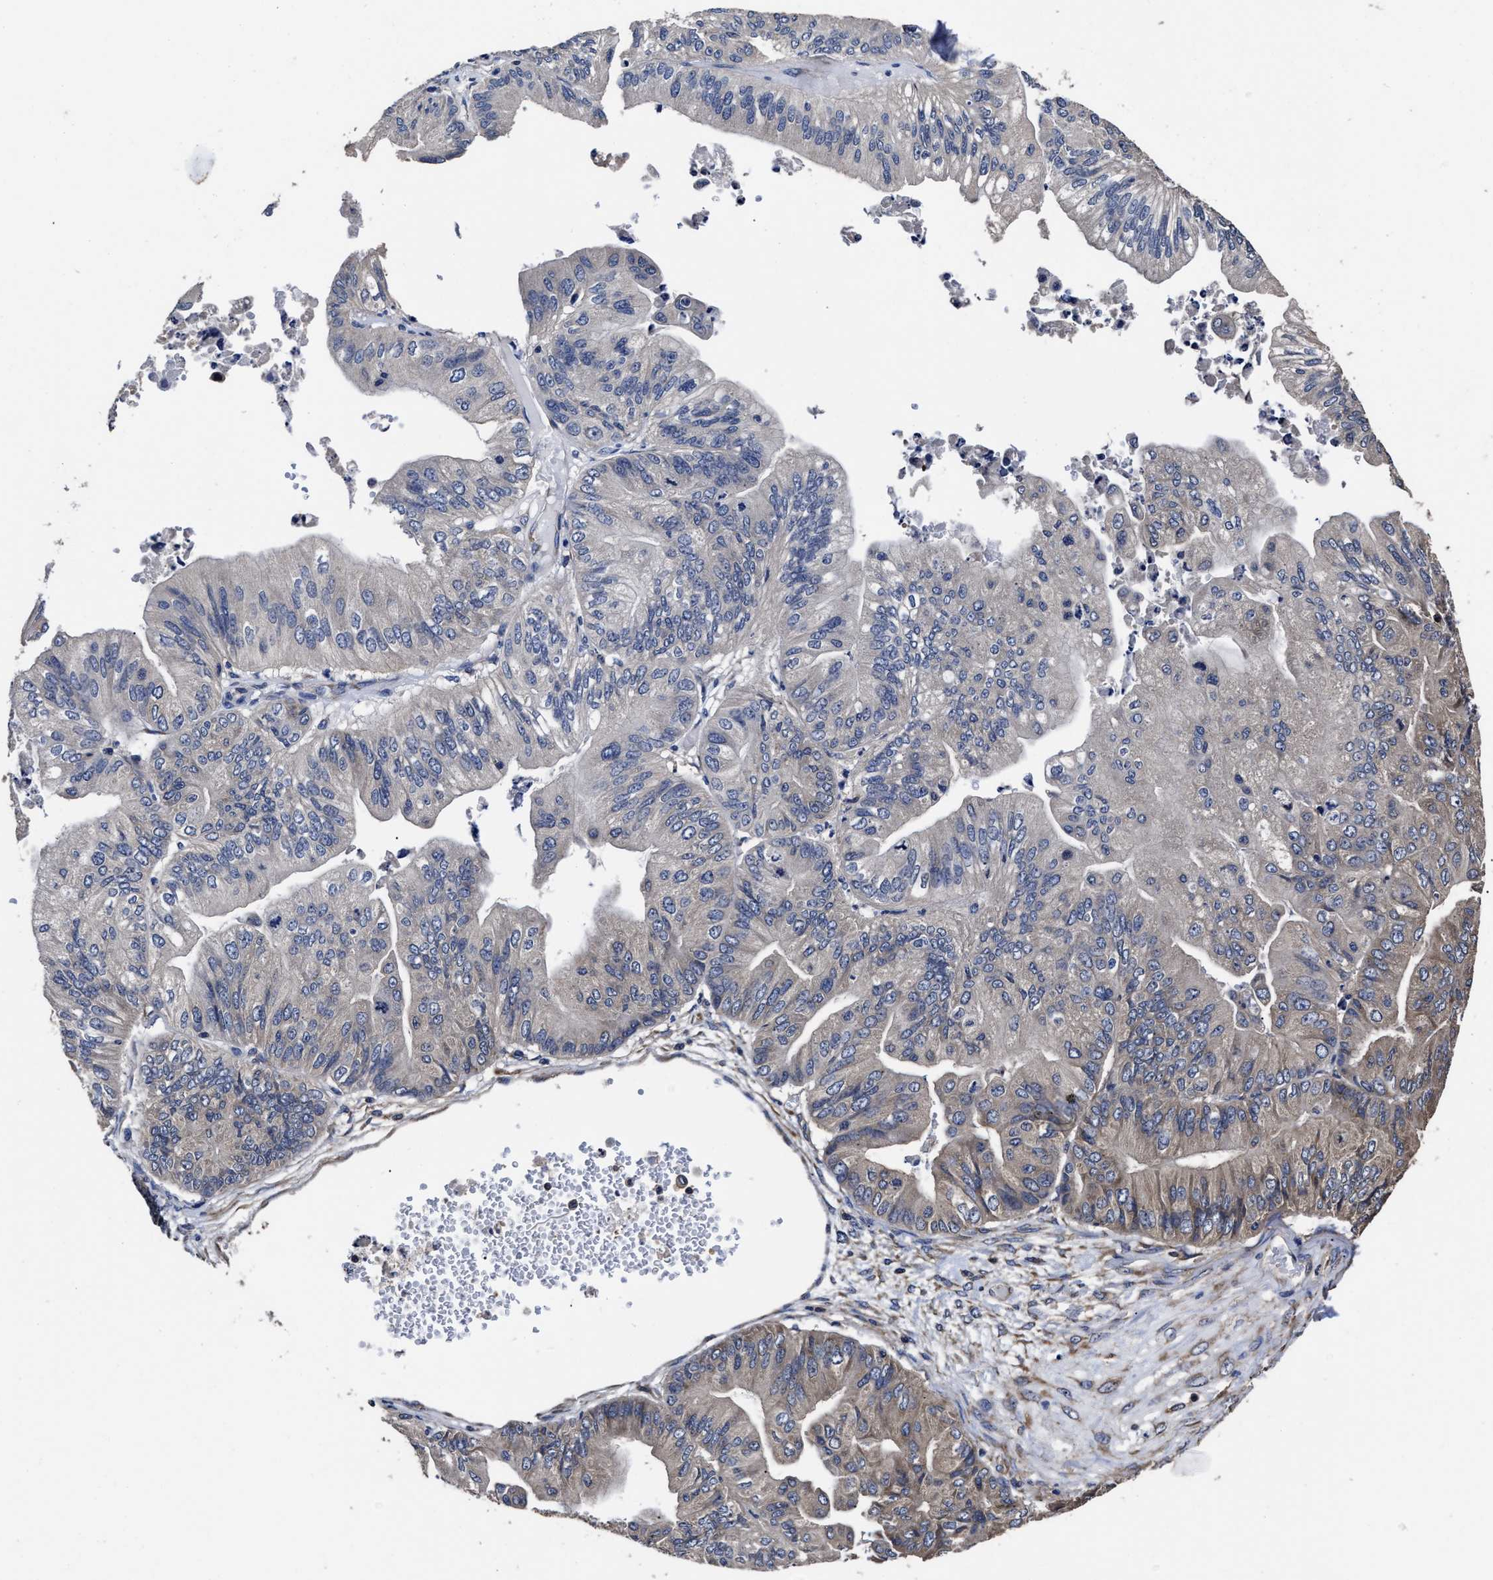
{"staining": {"intensity": "negative", "quantity": "none", "location": "none"}, "tissue": "ovarian cancer", "cell_type": "Tumor cells", "image_type": "cancer", "snomed": [{"axis": "morphology", "description": "Cystadenocarcinoma, mucinous, NOS"}, {"axis": "topography", "description": "Ovary"}], "caption": "Tumor cells are negative for protein expression in human mucinous cystadenocarcinoma (ovarian).", "gene": "AVEN", "patient": {"sex": "female", "age": 61}}